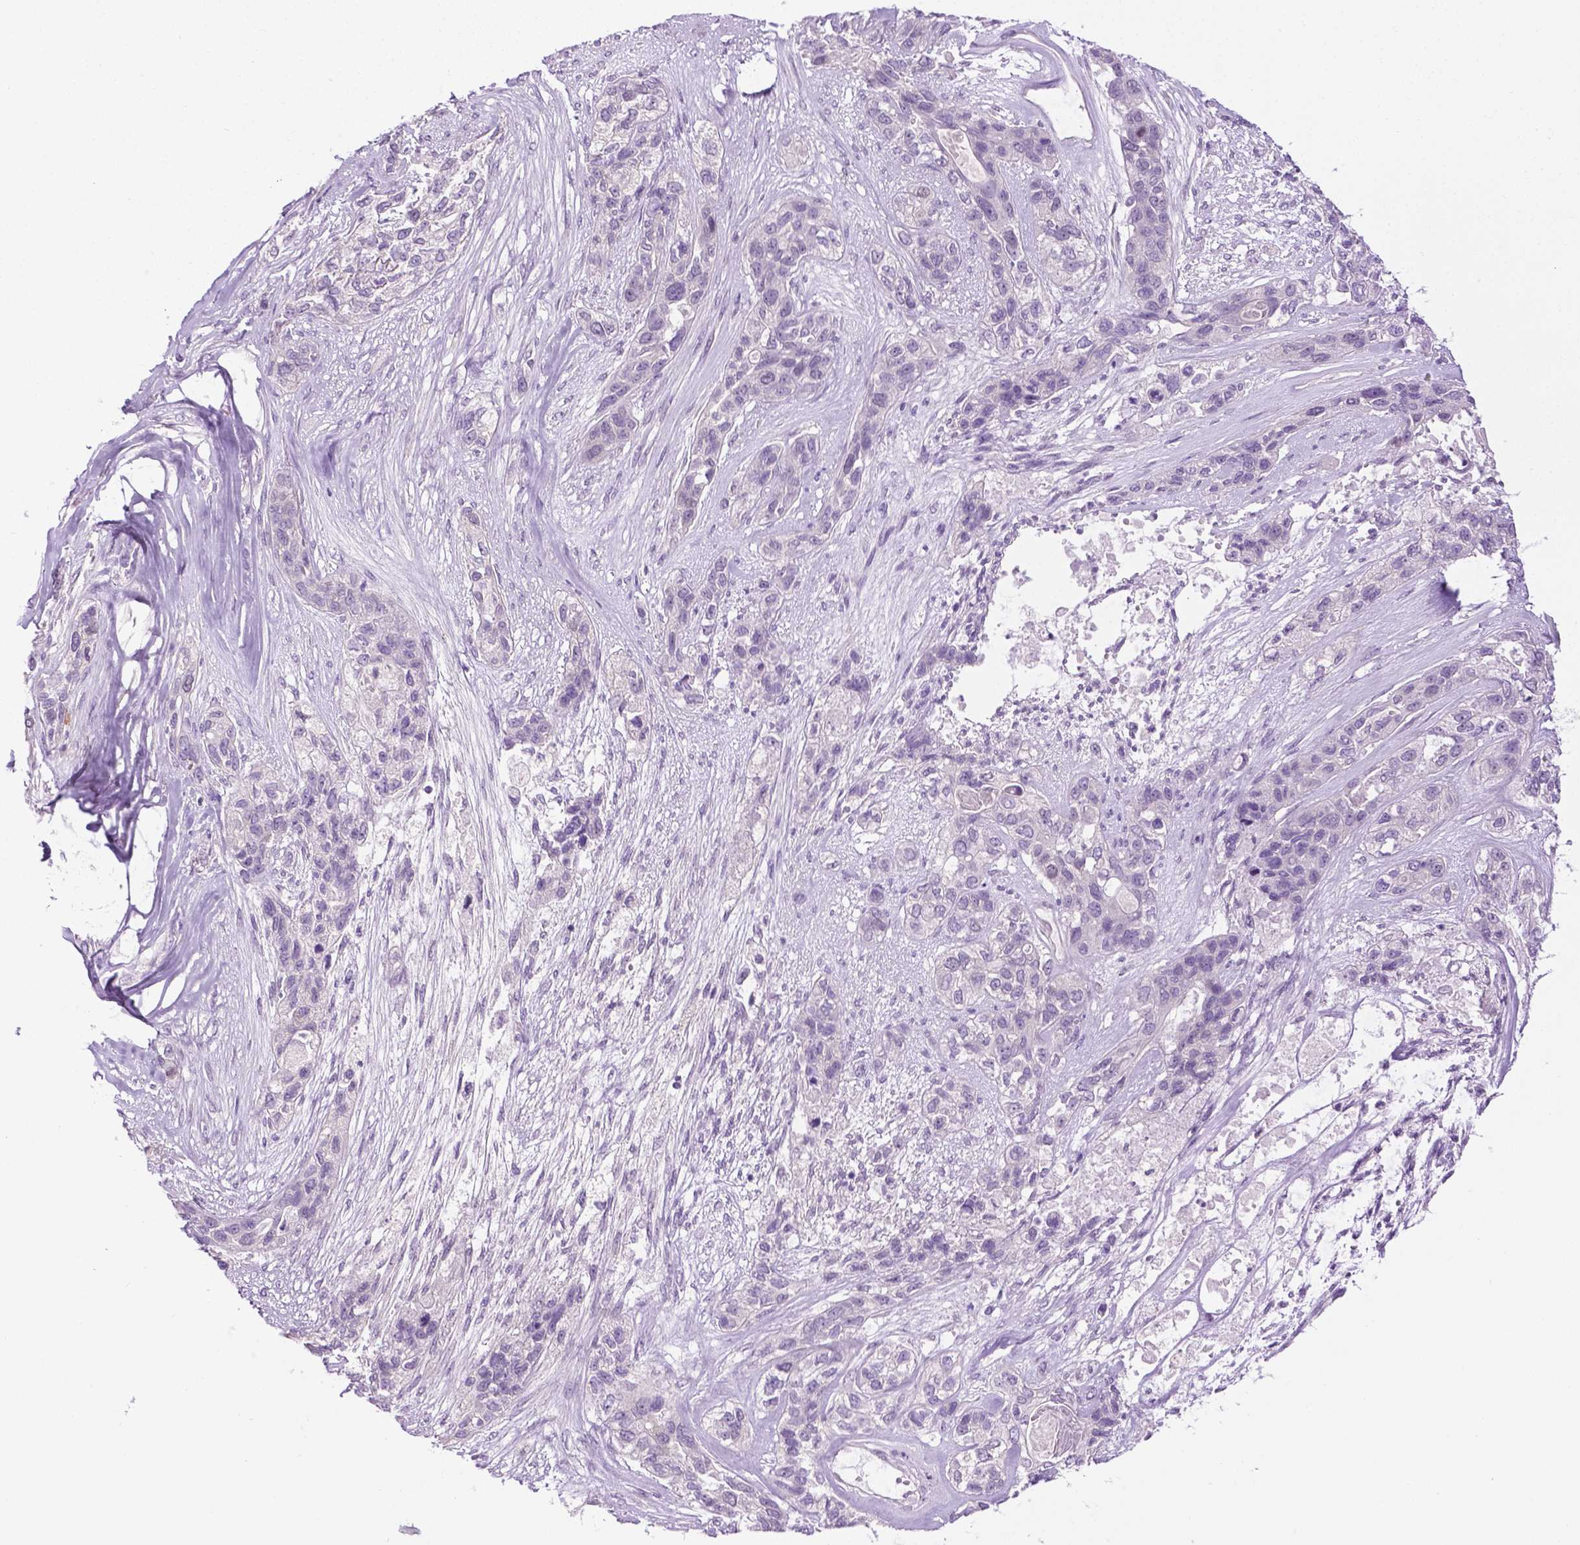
{"staining": {"intensity": "negative", "quantity": "none", "location": "none"}, "tissue": "lung cancer", "cell_type": "Tumor cells", "image_type": "cancer", "snomed": [{"axis": "morphology", "description": "Squamous cell carcinoma, NOS"}, {"axis": "topography", "description": "Lung"}], "caption": "An immunohistochemistry (IHC) histopathology image of lung squamous cell carcinoma is shown. There is no staining in tumor cells of lung squamous cell carcinoma.", "gene": "DENND4A", "patient": {"sex": "female", "age": 70}}